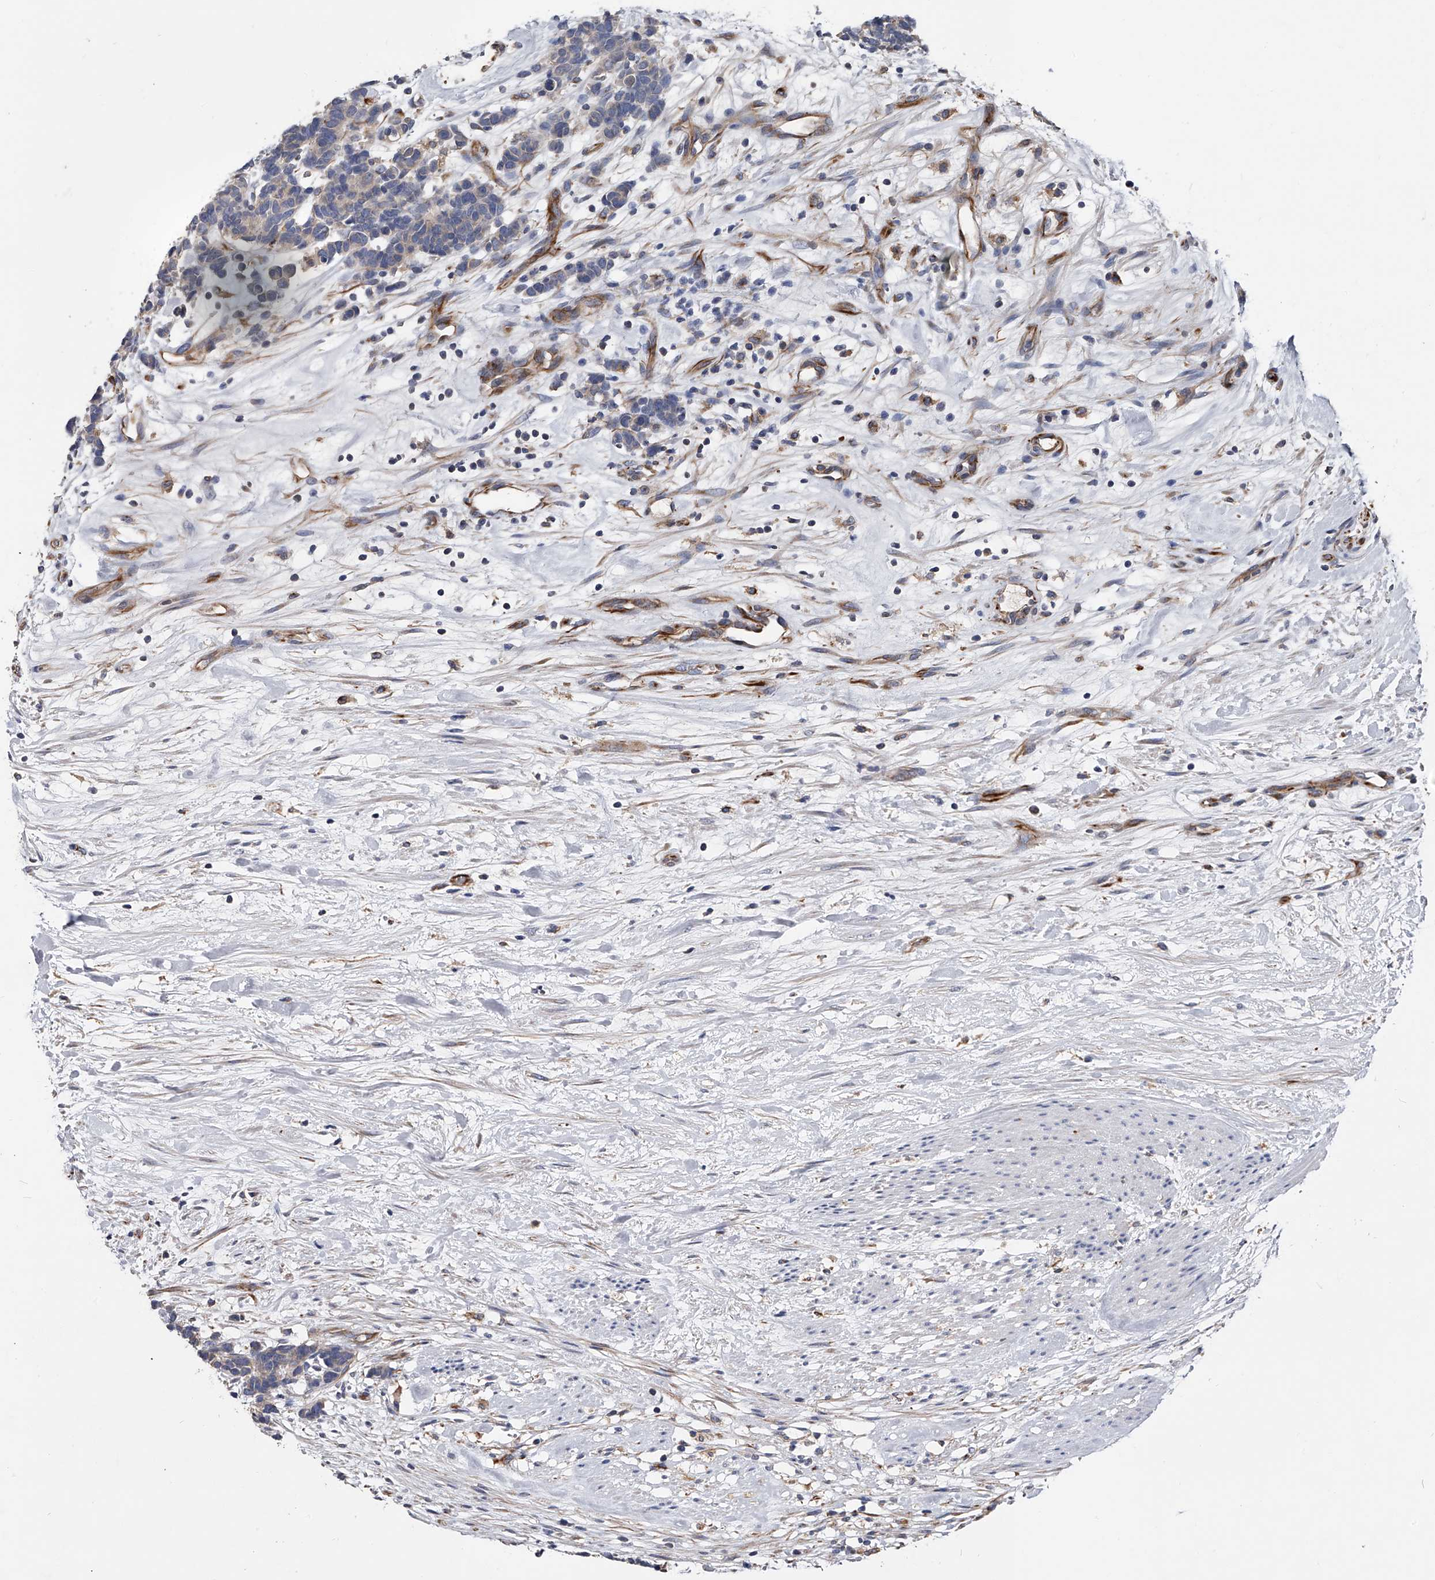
{"staining": {"intensity": "negative", "quantity": "none", "location": "none"}, "tissue": "carcinoid", "cell_type": "Tumor cells", "image_type": "cancer", "snomed": [{"axis": "morphology", "description": "Carcinoma, NOS"}, {"axis": "morphology", "description": "Carcinoid, malignant, NOS"}, {"axis": "topography", "description": "Urinary bladder"}], "caption": "Tumor cells show no significant staining in carcinoma.", "gene": "EFCAB7", "patient": {"sex": "male", "age": 57}}